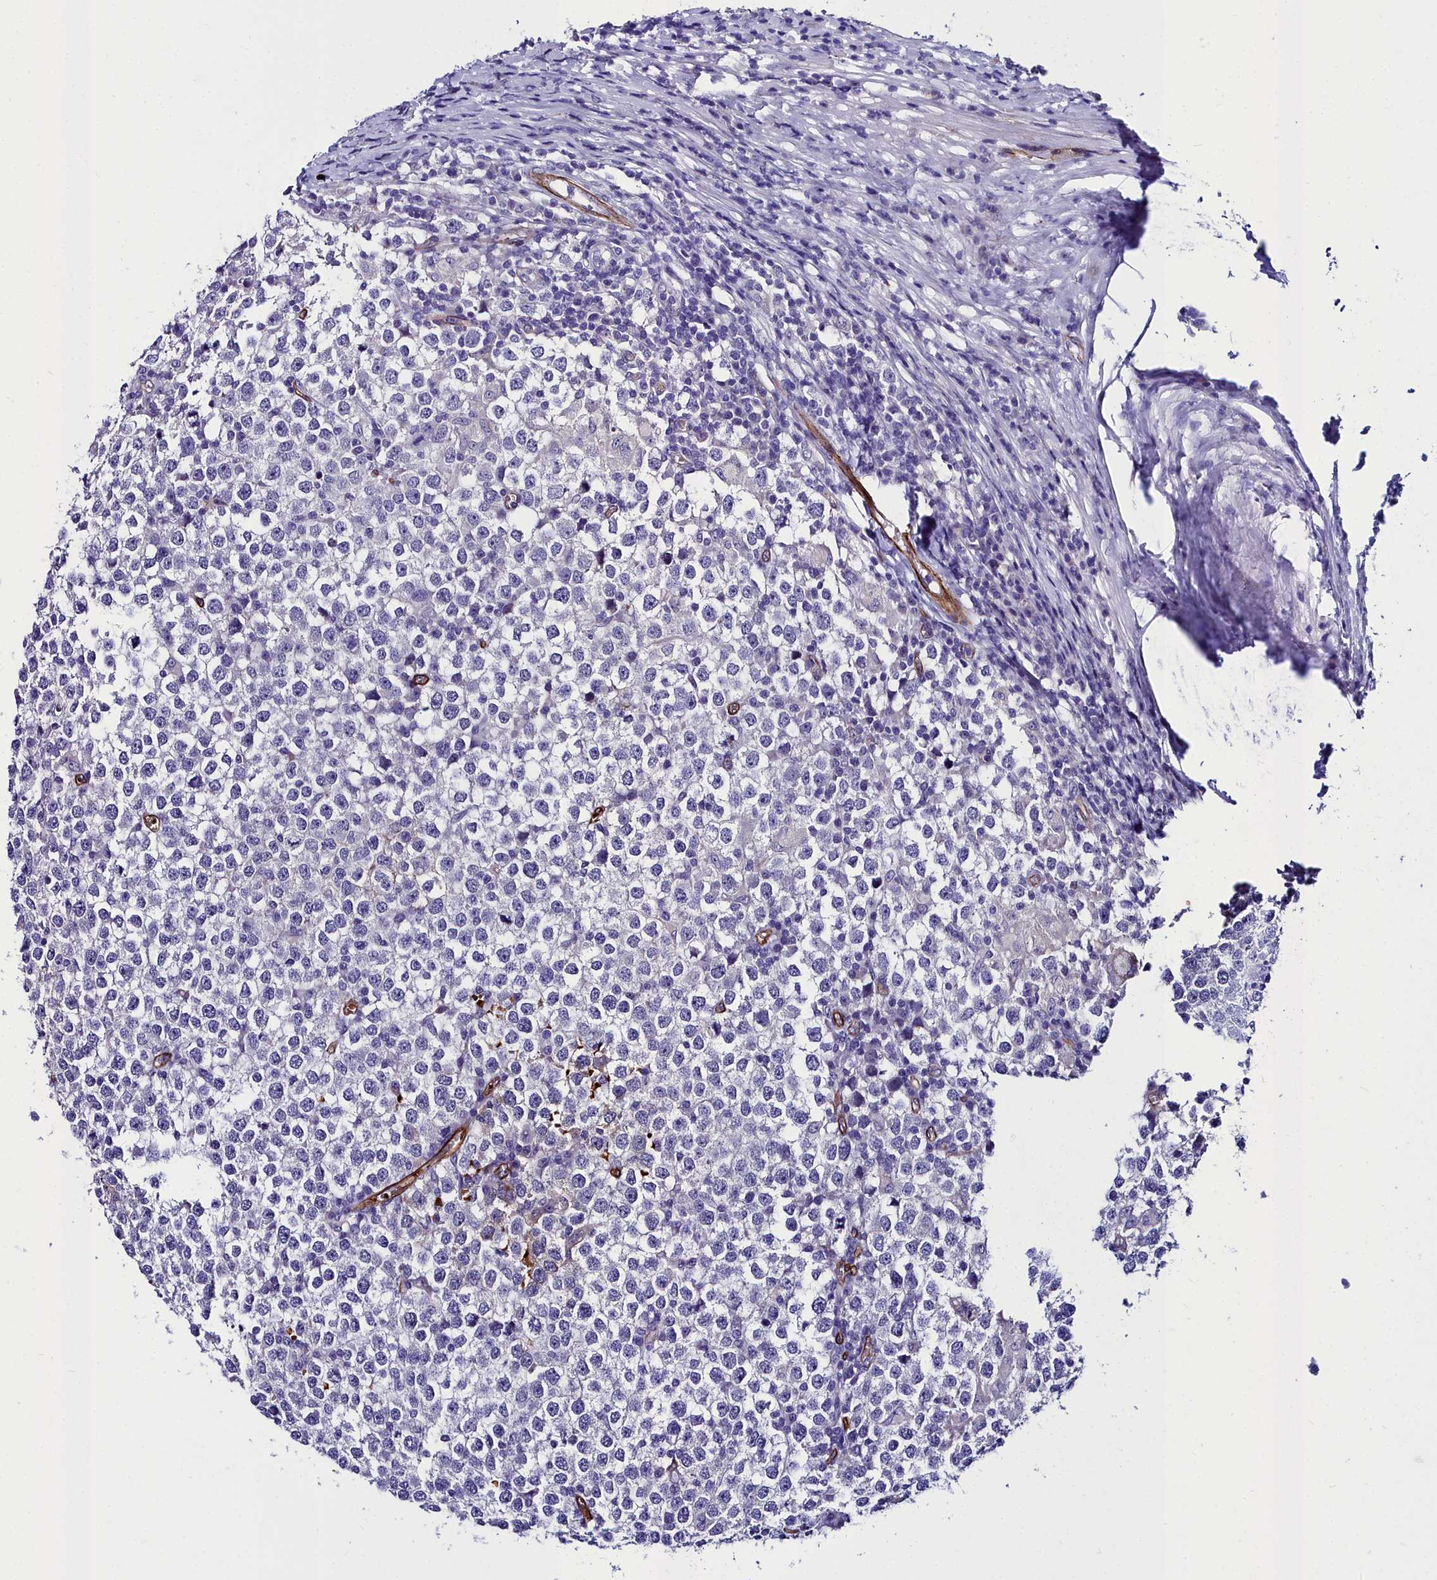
{"staining": {"intensity": "negative", "quantity": "none", "location": "none"}, "tissue": "testis cancer", "cell_type": "Tumor cells", "image_type": "cancer", "snomed": [{"axis": "morphology", "description": "Seminoma, NOS"}, {"axis": "topography", "description": "Testis"}], "caption": "Immunohistochemistry photomicrograph of testis seminoma stained for a protein (brown), which reveals no expression in tumor cells.", "gene": "CYP4F11", "patient": {"sex": "male", "age": 65}}